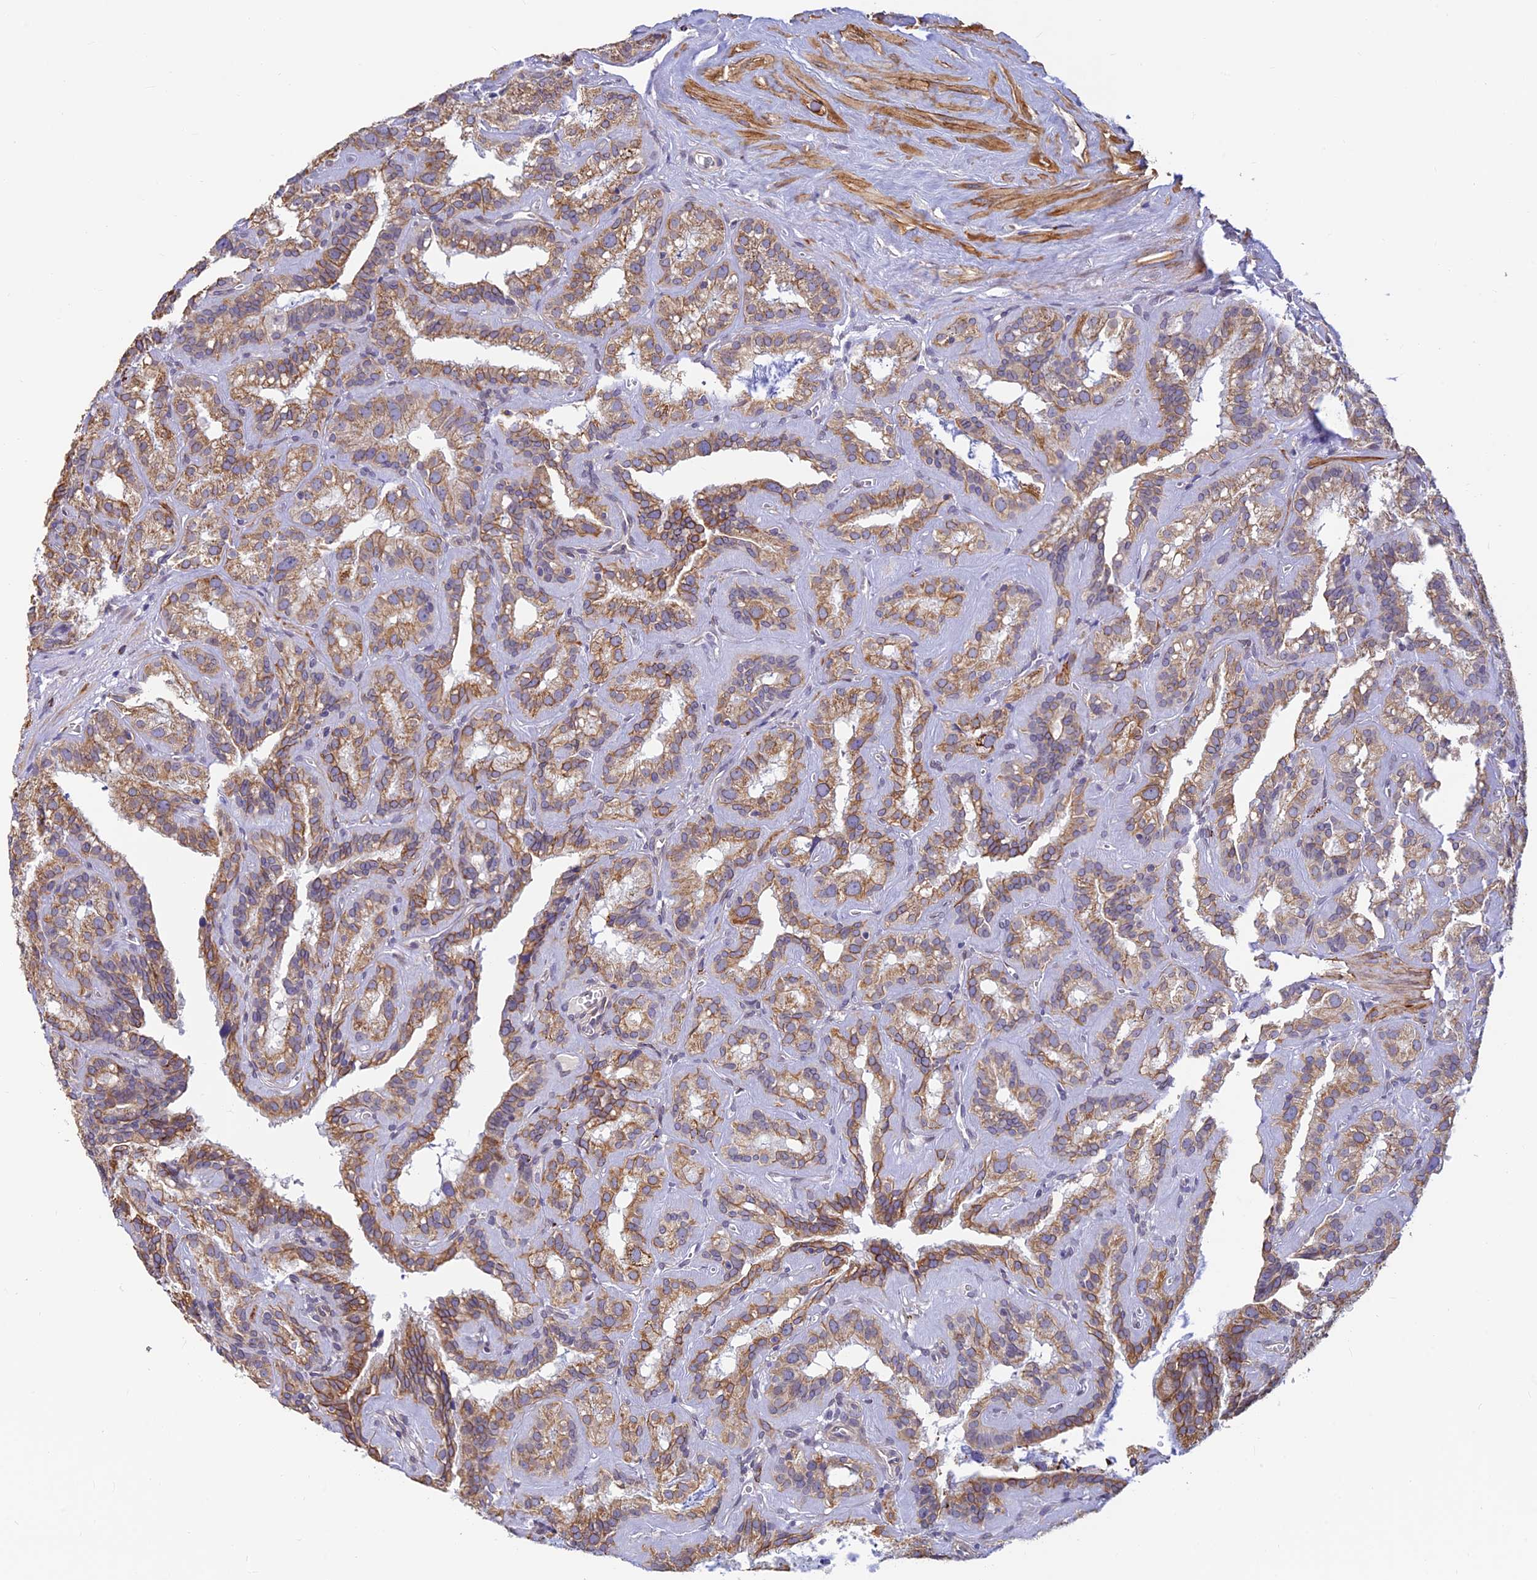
{"staining": {"intensity": "moderate", "quantity": ">75%", "location": "cytoplasmic/membranous"}, "tissue": "seminal vesicle", "cell_type": "Glandular cells", "image_type": "normal", "snomed": [{"axis": "morphology", "description": "Normal tissue, NOS"}, {"axis": "topography", "description": "Prostate"}, {"axis": "topography", "description": "Seminal veicle"}], "caption": "About >75% of glandular cells in normal seminal vesicle demonstrate moderate cytoplasmic/membranous protein positivity as visualized by brown immunohistochemical staining.", "gene": "ALDH1L2", "patient": {"sex": "male", "age": 59}}